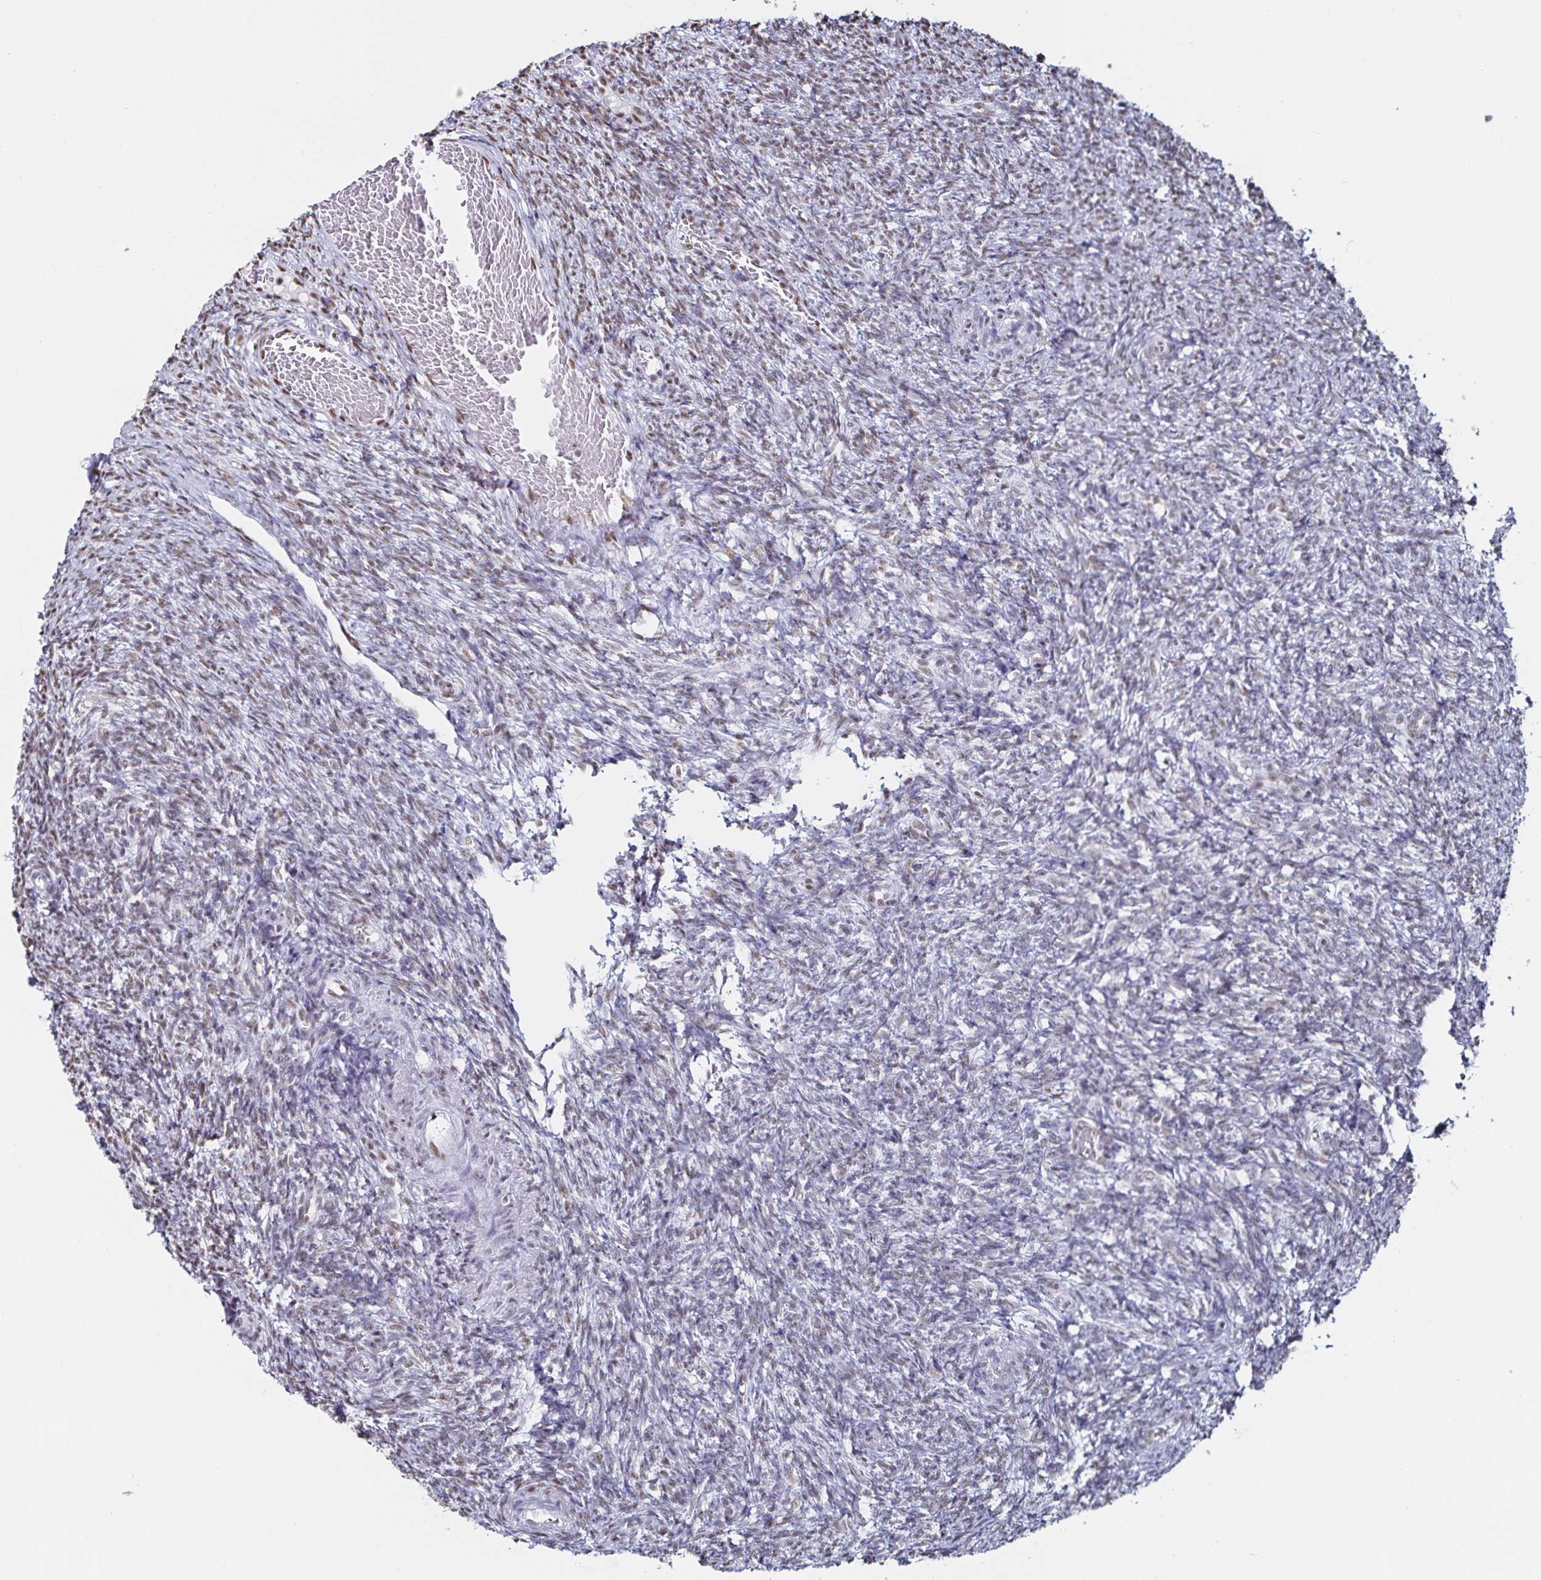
{"staining": {"intensity": "moderate", "quantity": "25%-75%", "location": "nuclear"}, "tissue": "ovary", "cell_type": "Ovarian stroma cells", "image_type": "normal", "snomed": [{"axis": "morphology", "description": "Normal tissue, NOS"}, {"axis": "topography", "description": "Ovary"}], "caption": "Immunohistochemistry (IHC) of normal human ovary demonstrates medium levels of moderate nuclear positivity in approximately 25%-75% of ovarian stroma cells.", "gene": "DDX39B", "patient": {"sex": "female", "age": 39}}